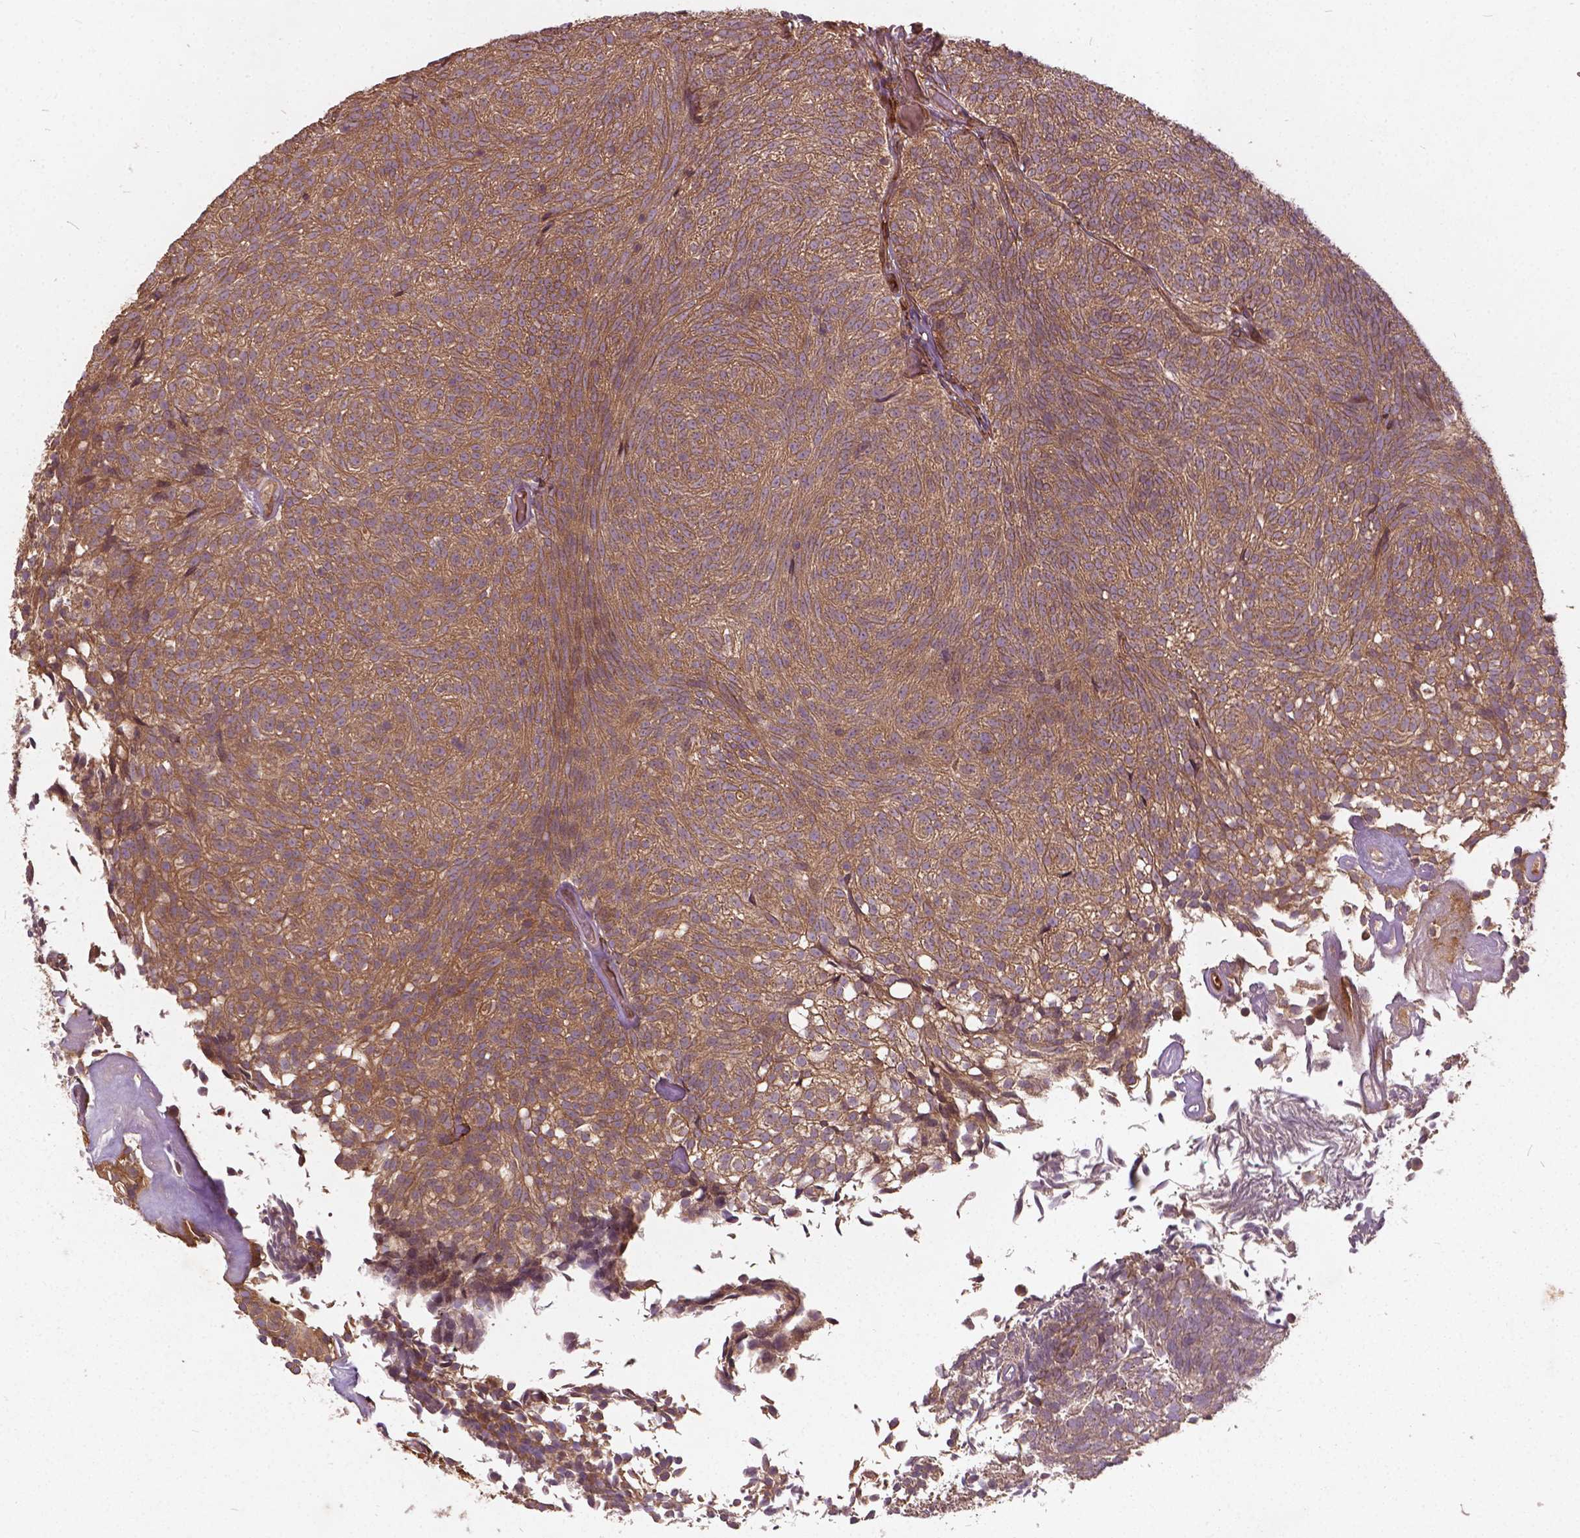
{"staining": {"intensity": "weak", "quantity": ">75%", "location": "cytoplasmic/membranous"}, "tissue": "urothelial cancer", "cell_type": "Tumor cells", "image_type": "cancer", "snomed": [{"axis": "morphology", "description": "Urothelial carcinoma, Low grade"}, {"axis": "topography", "description": "Urinary bladder"}], "caption": "Protein expression by immunohistochemistry (IHC) reveals weak cytoplasmic/membranous staining in approximately >75% of tumor cells in urothelial cancer.", "gene": "UBXN2A", "patient": {"sex": "male", "age": 77}}